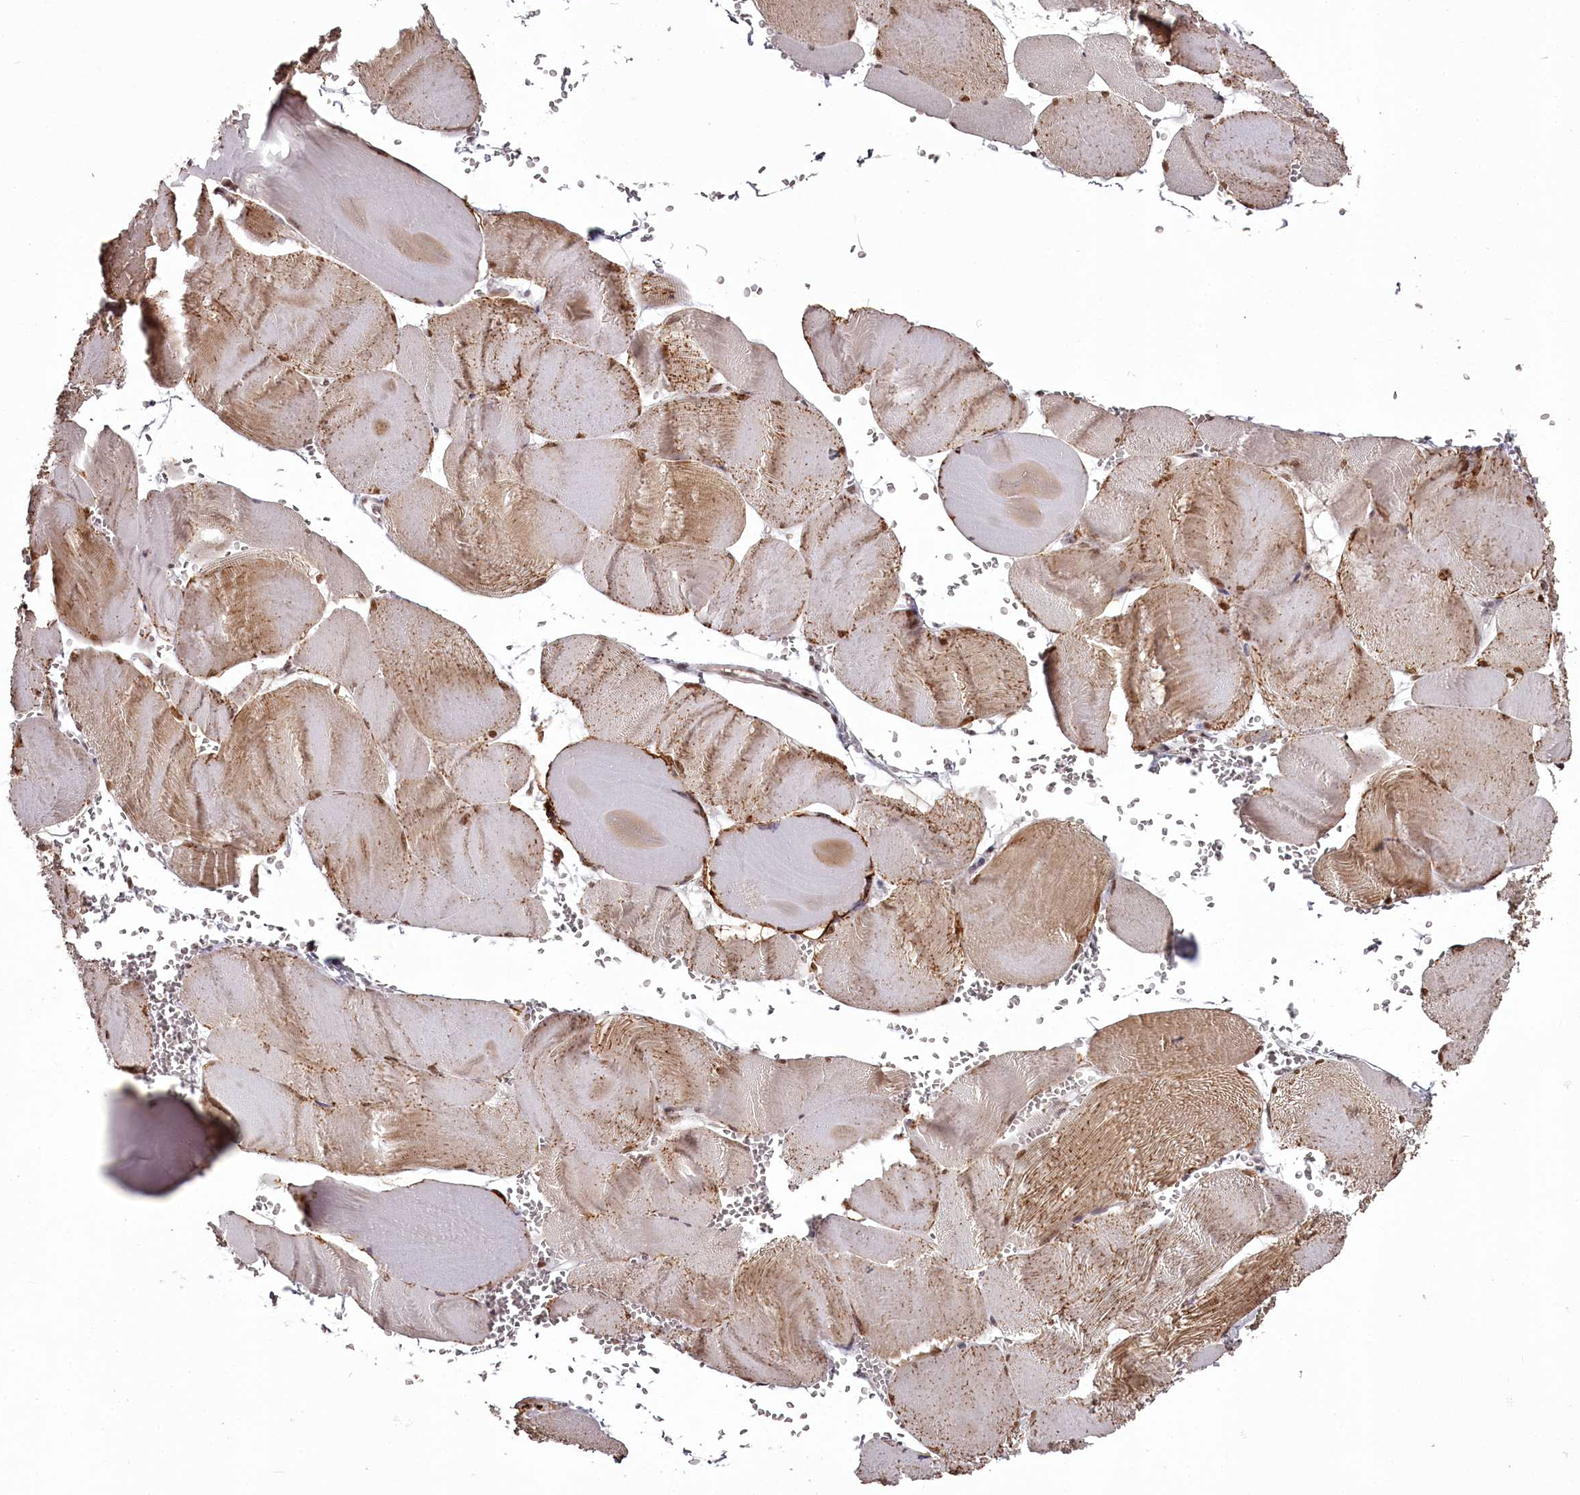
{"staining": {"intensity": "moderate", "quantity": "25%-75%", "location": "cytoplasmic/membranous,nuclear"}, "tissue": "skeletal muscle", "cell_type": "Myocytes", "image_type": "normal", "snomed": [{"axis": "morphology", "description": "Normal tissue, NOS"}, {"axis": "morphology", "description": "Basal cell carcinoma"}, {"axis": "topography", "description": "Skeletal muscle"}], "caption": "Immunohistochemistry (IHC) histopathology image of unremarkable human skeletal muscle stained for a protein (brown), which exhibits medium levels of moderate cytoplasmic/membranous,nuclear positivity in about 25%-75% of myocytes.", "gene": "THYN1", "patient": {"sex": "female", "age": 64}}